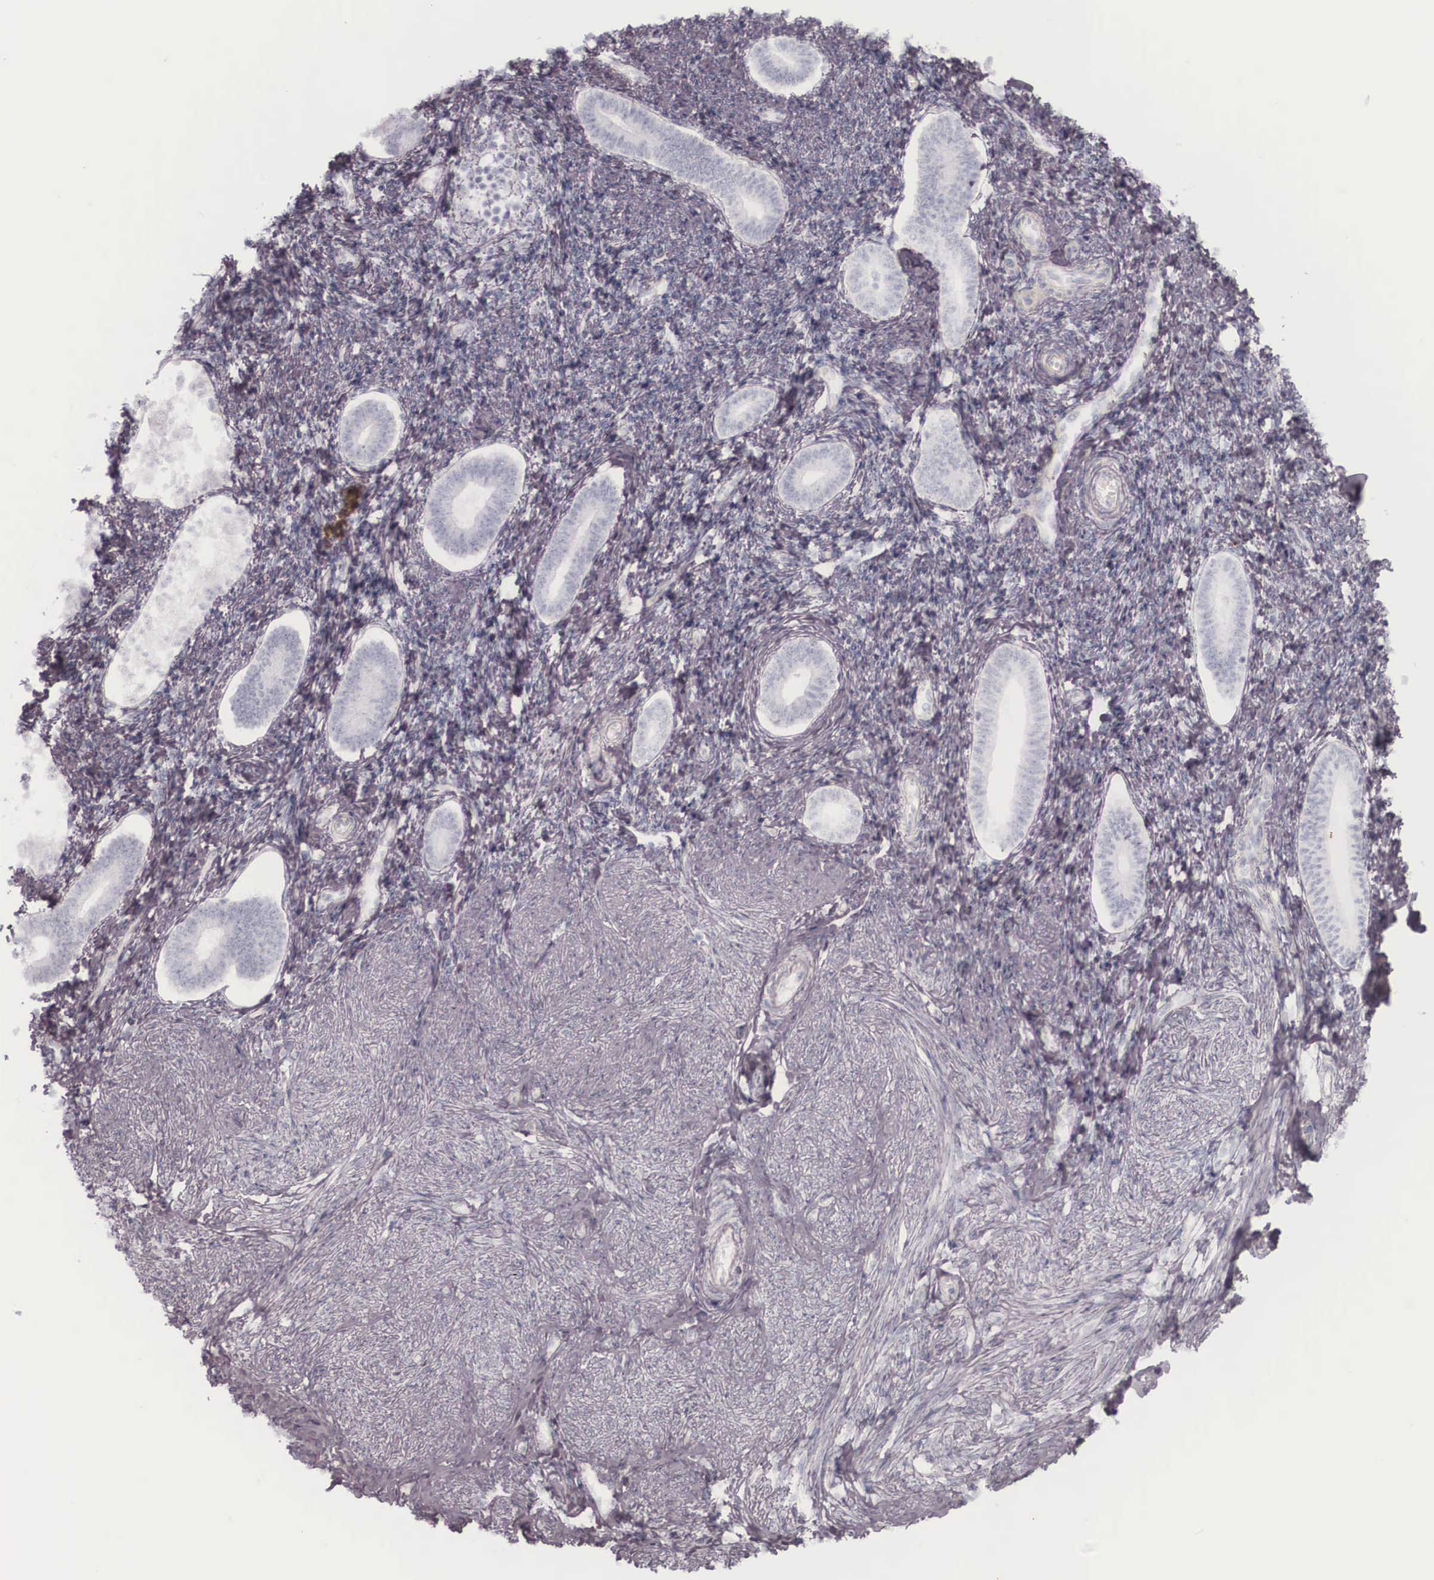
{"staining": {"intensity": "negative", "quantity": "none", "location": "none"}, "tissue": "endometrium", "cell_type": "Cells in endometrial stroma", "image_type": "normal", "snomed": [{"axis": "morphology", "description": "Normal tissue, NOS"}, {"axis": "topography", "description": "Endometrium"}], "caption": "Immunohistochemistry of normal endometrium displays no expression in cells in endometrial stroma. The staining is performed using DAB brown chromogen with nuclei counter-stained in using hematoxylin.", "gene": "KRT14", "patient": {"sex": "female", "age": 52}}